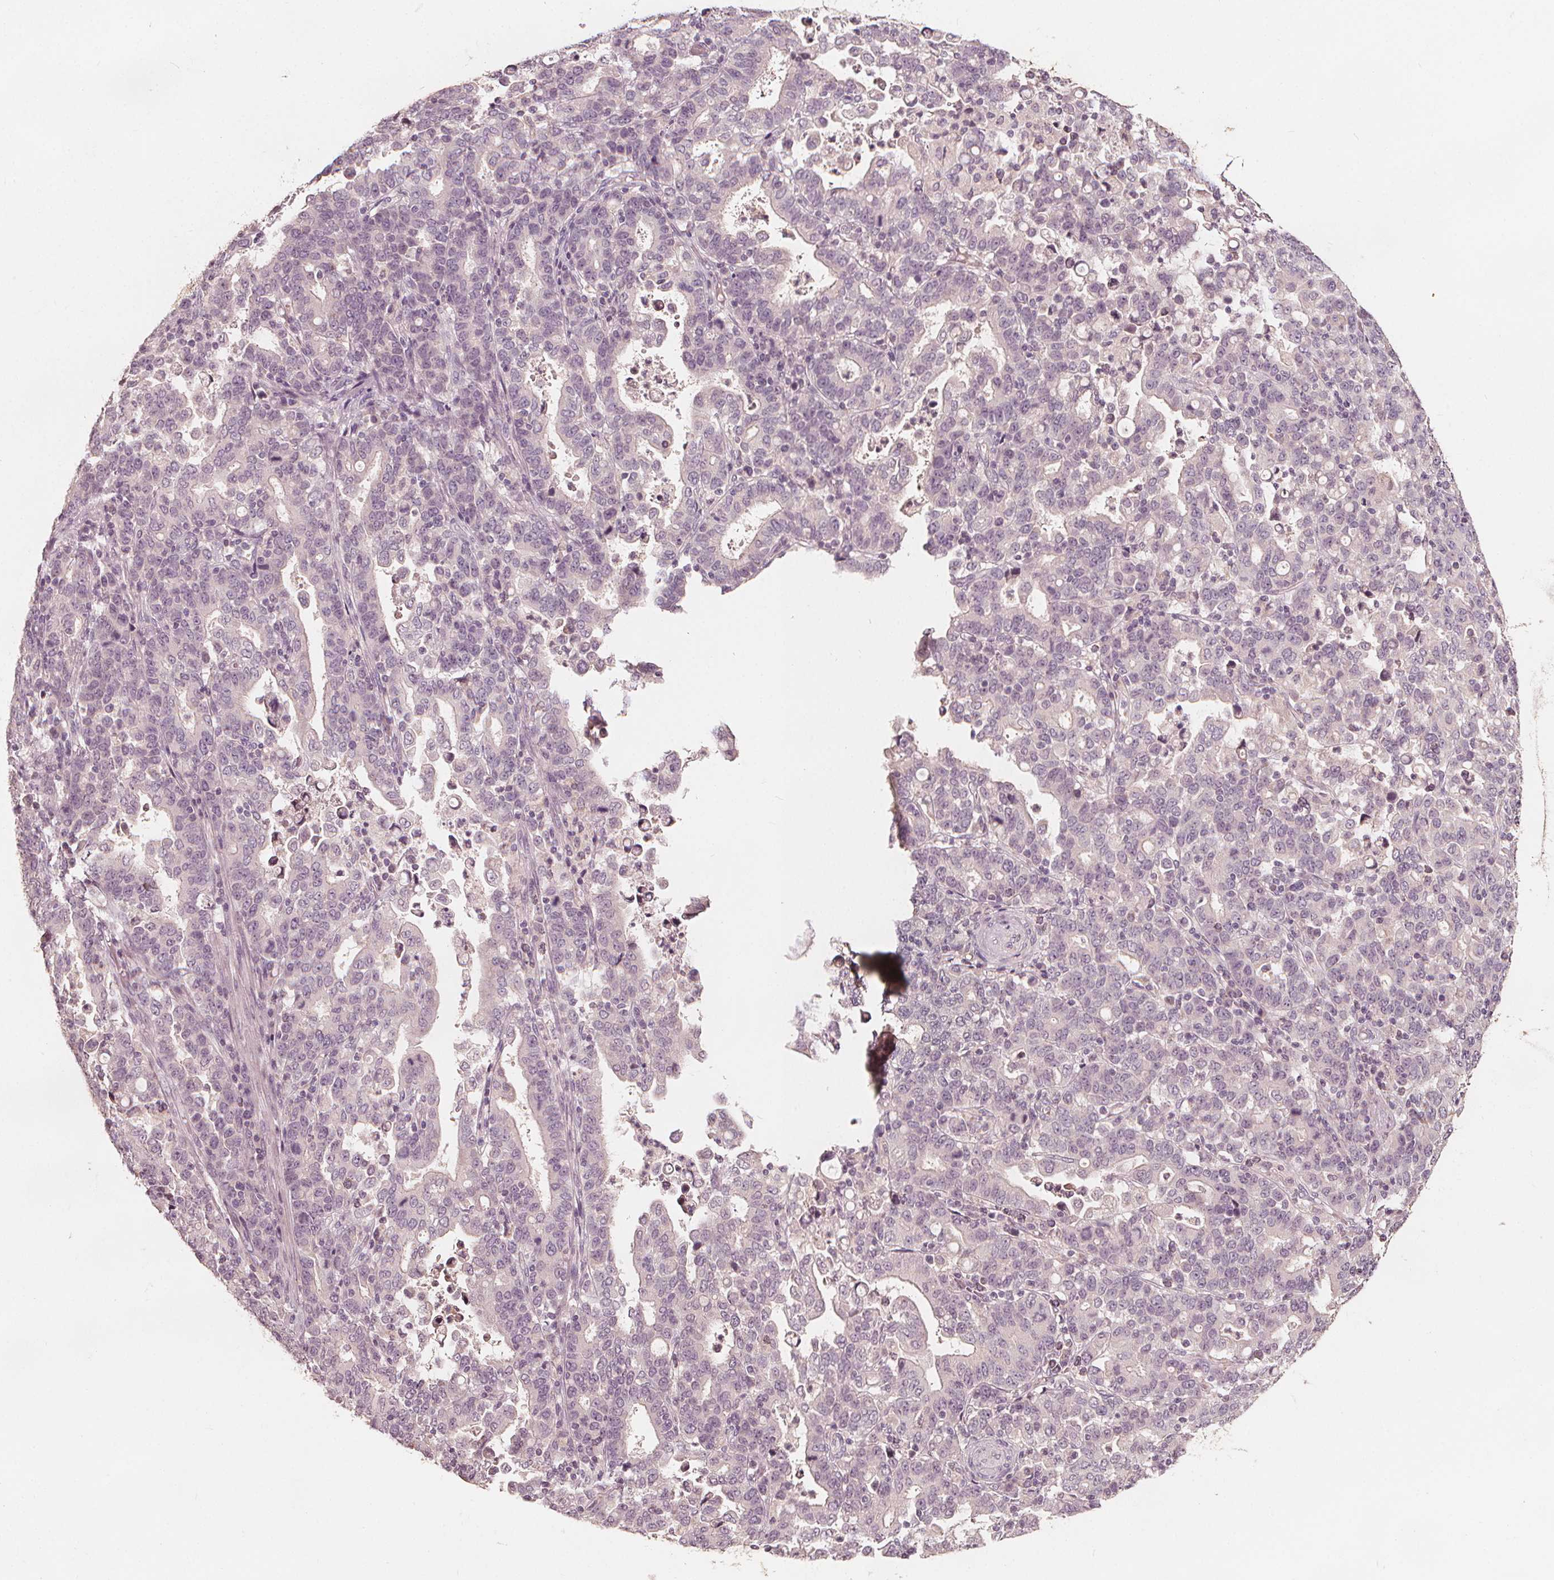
{"staining": {"intensity": "negative", "quantity": "none", "location": "none"}, "tissue": "stomach cancer", "cell_type": "Tumor cells", "image_type": "cancer", "snomed": [{"axis": "morphology", "description": "Adenocarcinoma, NOS"}, {"axis": "topography", "description": "Stomach"}], "caption": "Tumor cells are negative for protein expression in human stomach cancer (adenocarcinoma). The staining was performed using DAB to visualize the protein expression in brown, while the nuclei were stained in blue with hematoxylin (Magnification: 20x).", "gene": "NPC1L1", "patient": {"sex": "male", "age": 82}}